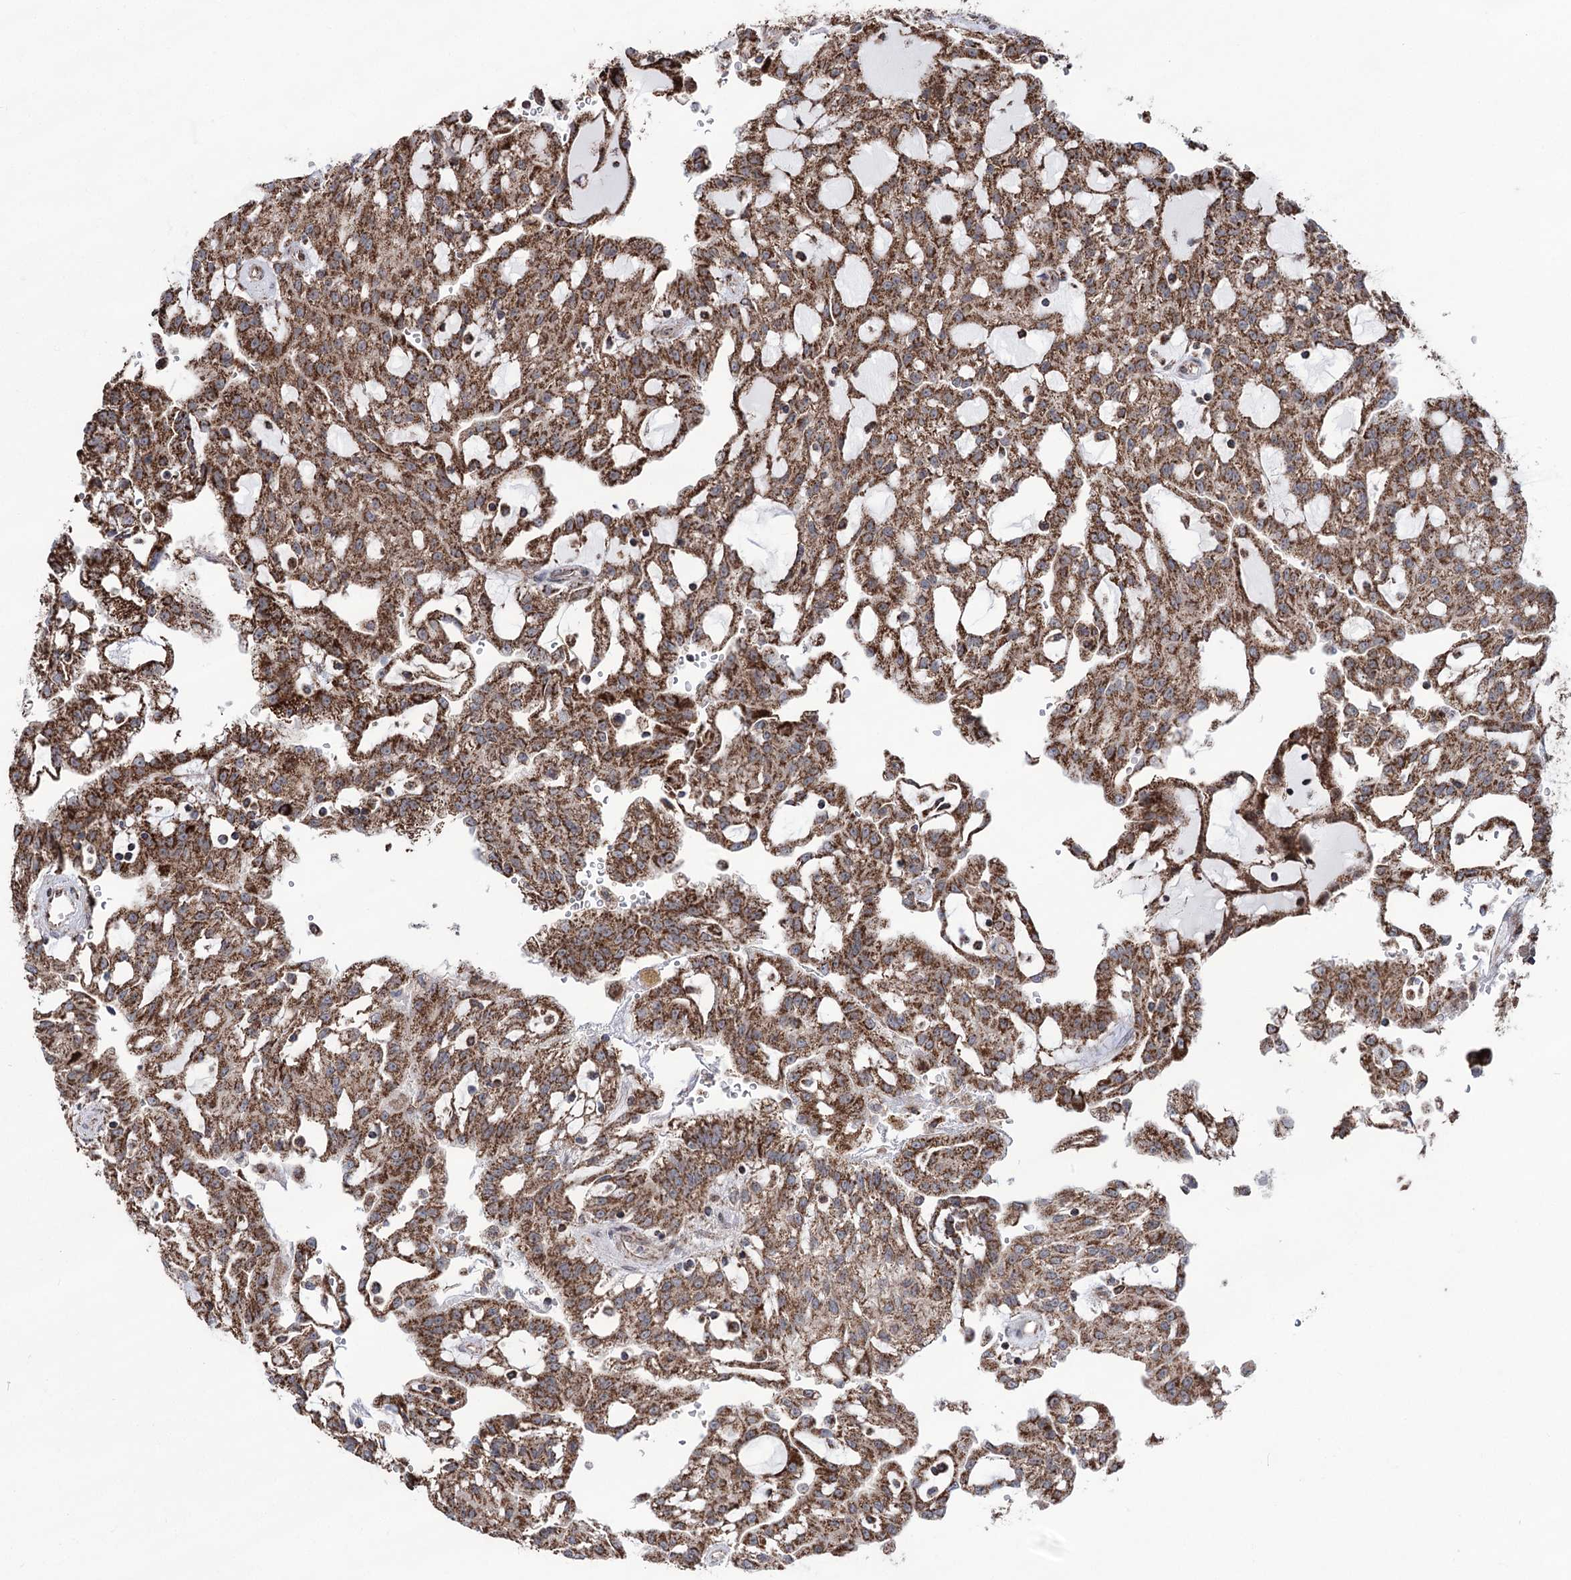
{"staining": {"intensity": "moderate", "quantity": ">75%", "location": "cytoplasmic/membranous"}, "tissue": "renal cancer", "cell_type": "Tumor cells", "image_type": "cancer", "snomed": [{"axis": "morphology", "description": "Adenocarcinoma, NOS"}, {"axis": "topography", "description": "Kidney"}], "caption": "DAB (3,3'-diaminobenzidine) immunohistochemical staining of human renal adenocarcinoma displays moderate cytoplasmic/membranous protein staining in approximately >75% of tumor cells.", "gene": "CREB3L4", "patient": {"sex": "male", "age": 63}}